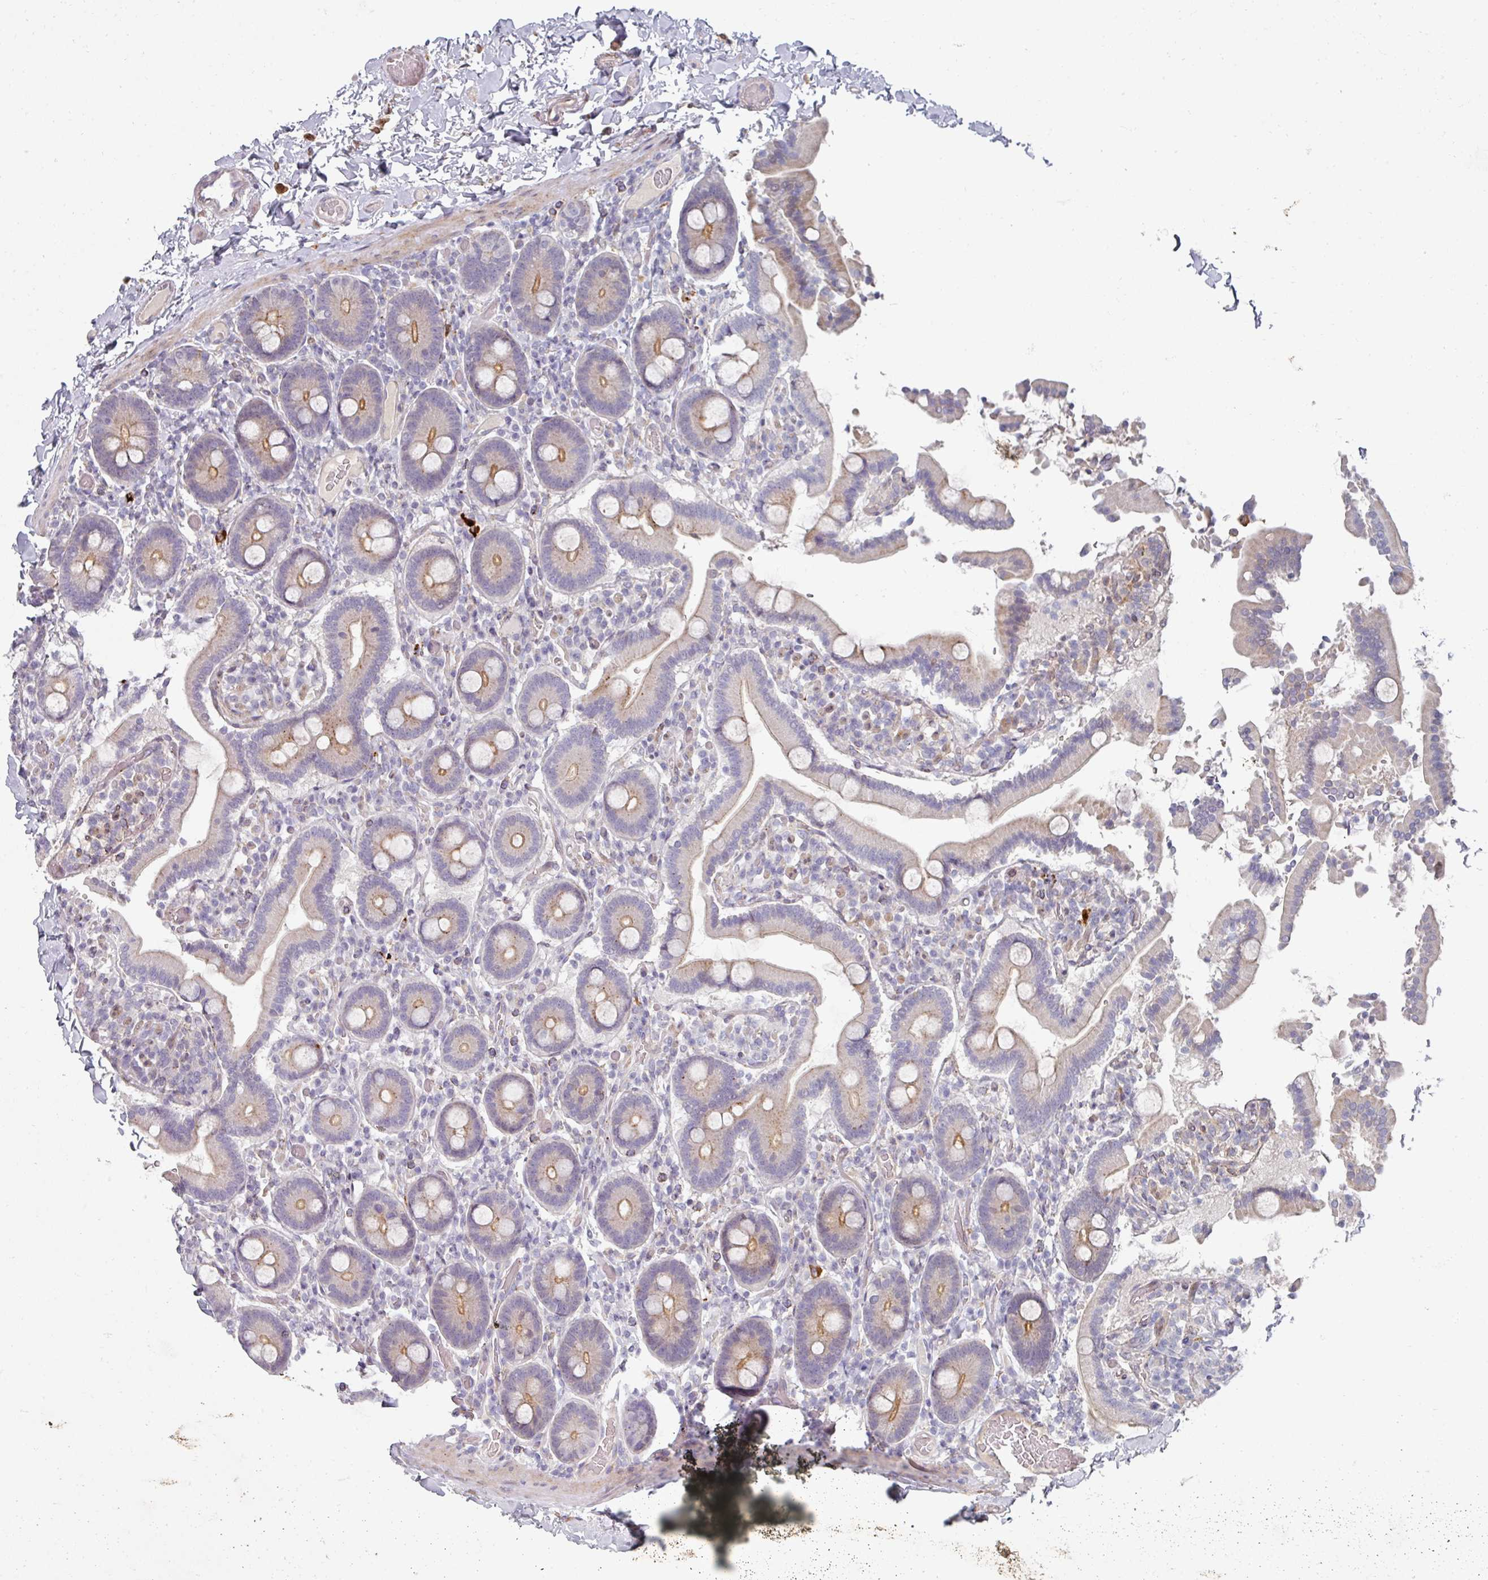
{"staining": {"intensity": "moderate", "quantity": "25%-75%", "location": "cytoplasmic/membranous"}, "tissue": "duodenum", "cell_type": "Glandular cells", "image_type": "normal", "snomed": [{"axis": "morphology", "description": "Normal tissue, NOS"}, {"axis": "topography", "description": "Duodenum"}], "caption": "Unremarkable duodenum reveals moderate cytoplasmic/membranous staining in about 25%-75% of glandular cells, visualized by immunohistochemistry. The protein of interest is shown in brown color, while the nuclei are stained blue.", "gene": "WSB2", "patient": {"sex": "male", "age": 55}}